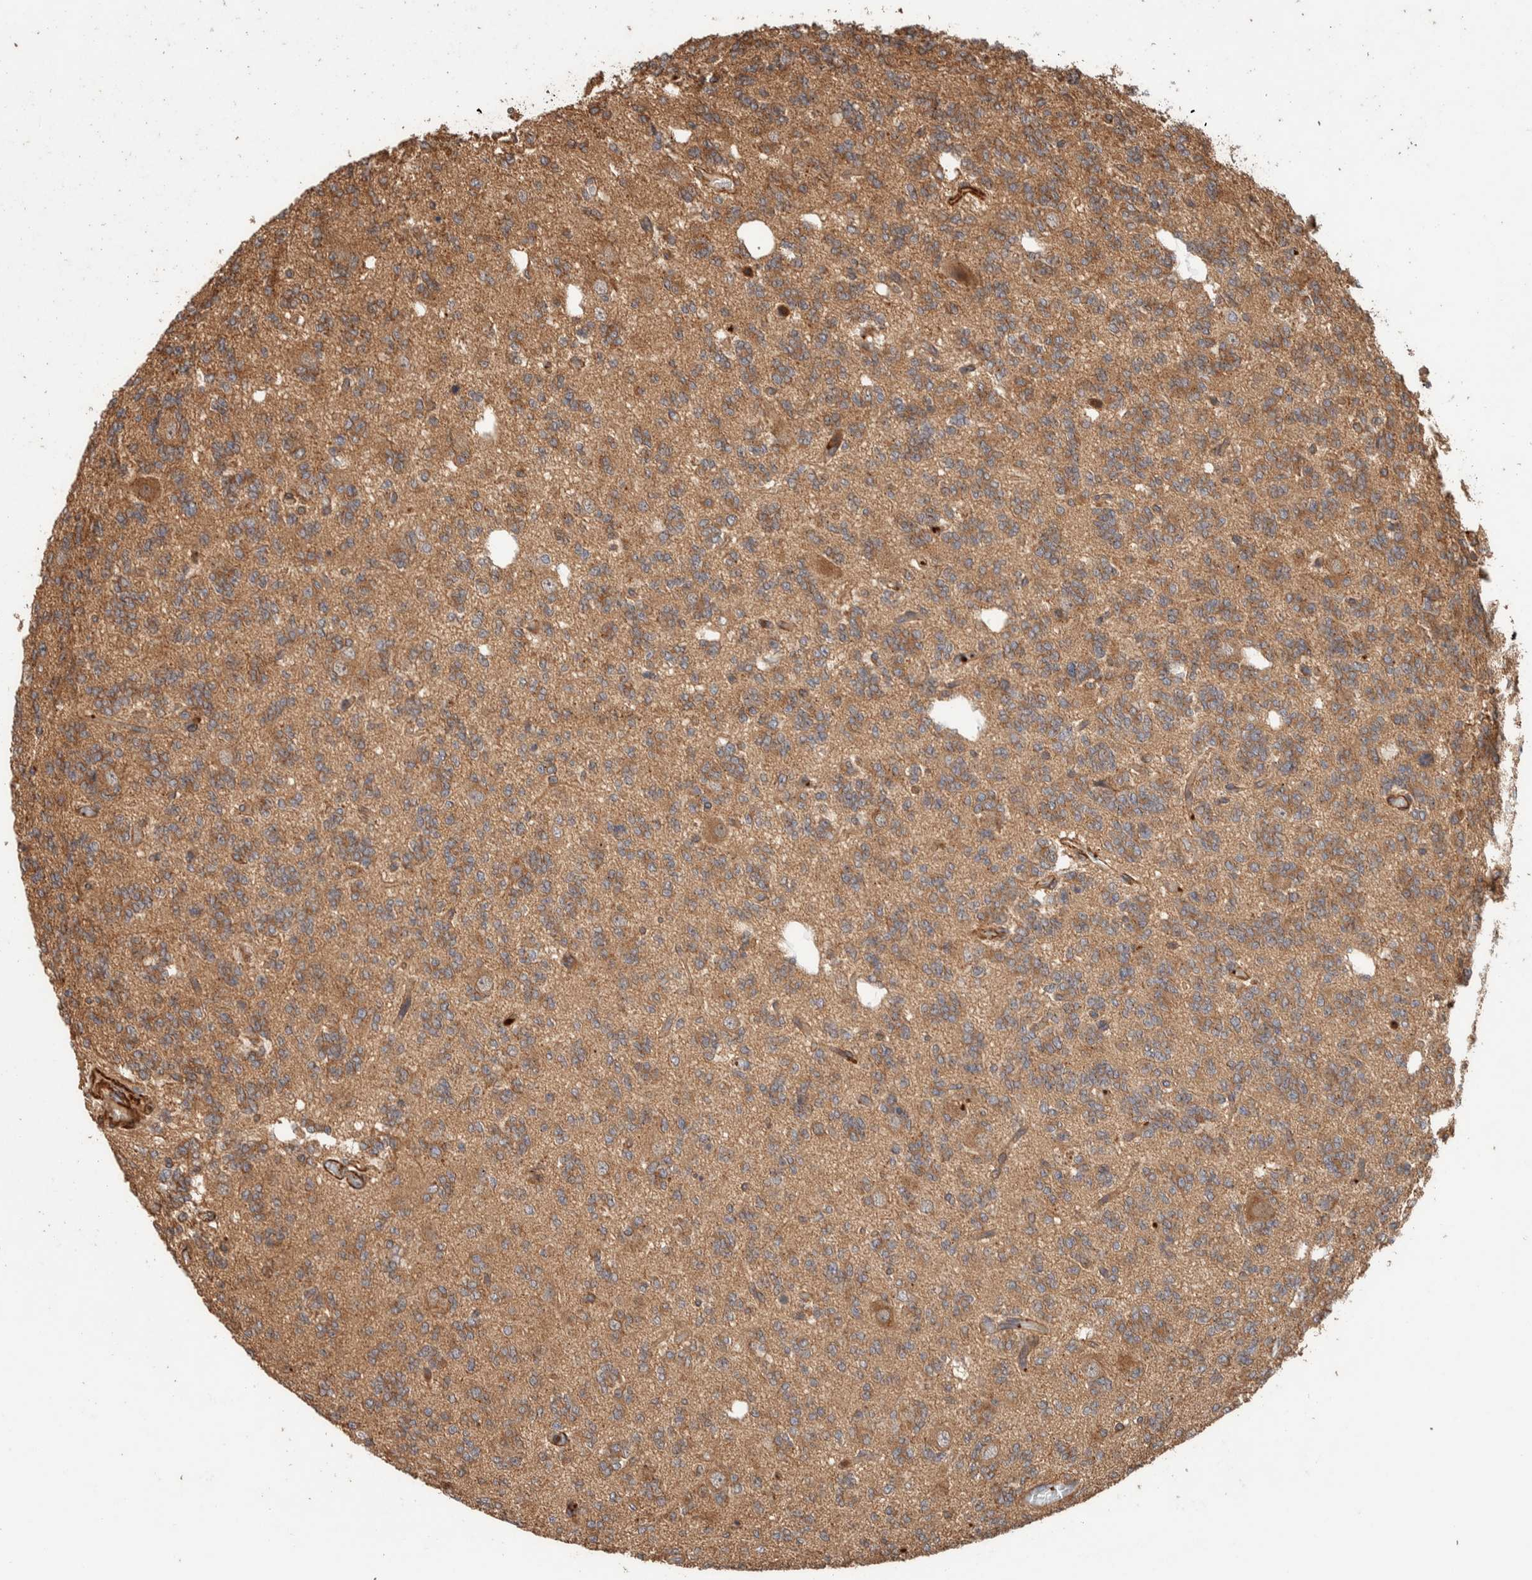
{"staining": {"intensity": "moderate", "quantity": ">75%", "location": "cytoplasmic/membranous"}, "tissue": "glioma", "cell_type": "Tumor cells", "image_type": "cancer", "snomed": [{"axis": "morphology", "description": "Glioma, malignant, Low grade"}, {"axis": "topography", "description": "Brain"}], "caption": "Immunohistochemical staining of human glioma exhibits moderate cytoplasmic/membranous protein positivity in about >75% of tumor cells.", "gene": "SYNRG", "patient": {"sex": "male", "age": 38}}